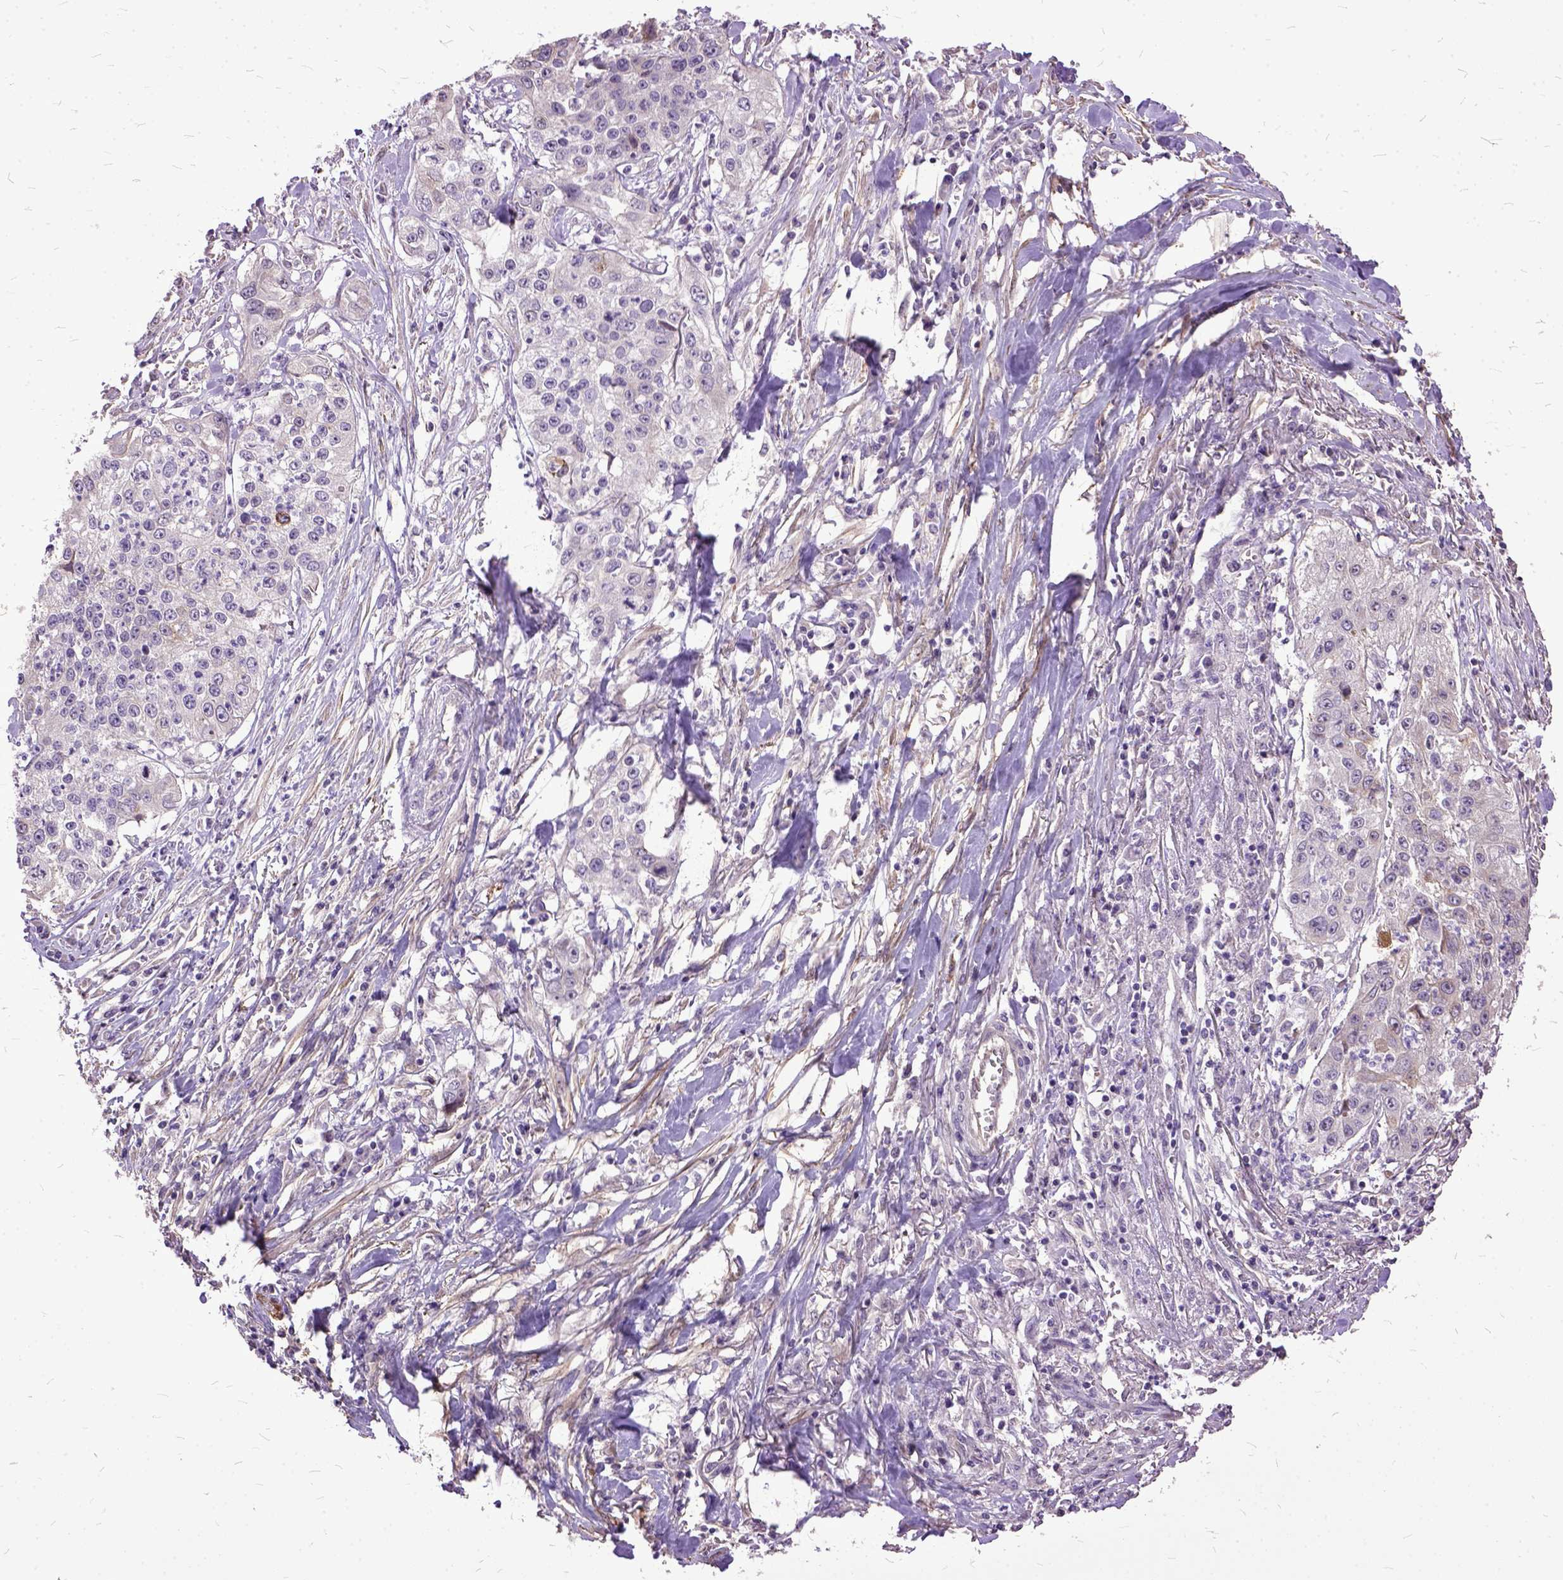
{"staining": {"intensity": "negative", "quantity": "none", "location": "none"}, "tissue": "lung cancer", "cell_type": "Tumor cells", "image_type": "cancer", "snomed": [{"axis": "morphology", "description": "Squamous cell carcinoma, NOS"}, {"axis": "morphology", "description": "Squamous cell carcinoma, metastatic, NOS"}, {"axis": "topography", "description": "Lung"}, {"axis": "topography", "description": "Pleura, NOS"}], "caption": "High power microscopy image of an IHC photomicrograph of metastatic squamous cell carcinoma (lung), revealing no significant positivity in tumor cells. Brightfield microscopy of immunohistochemistry (IHC) stained with DAB (3,3'-diaminobenzidine) (brown) and hematoxylin (blue), captured at high magnification.", "gene": "AREG", "patient": {"sex": "male", "age": 72}}